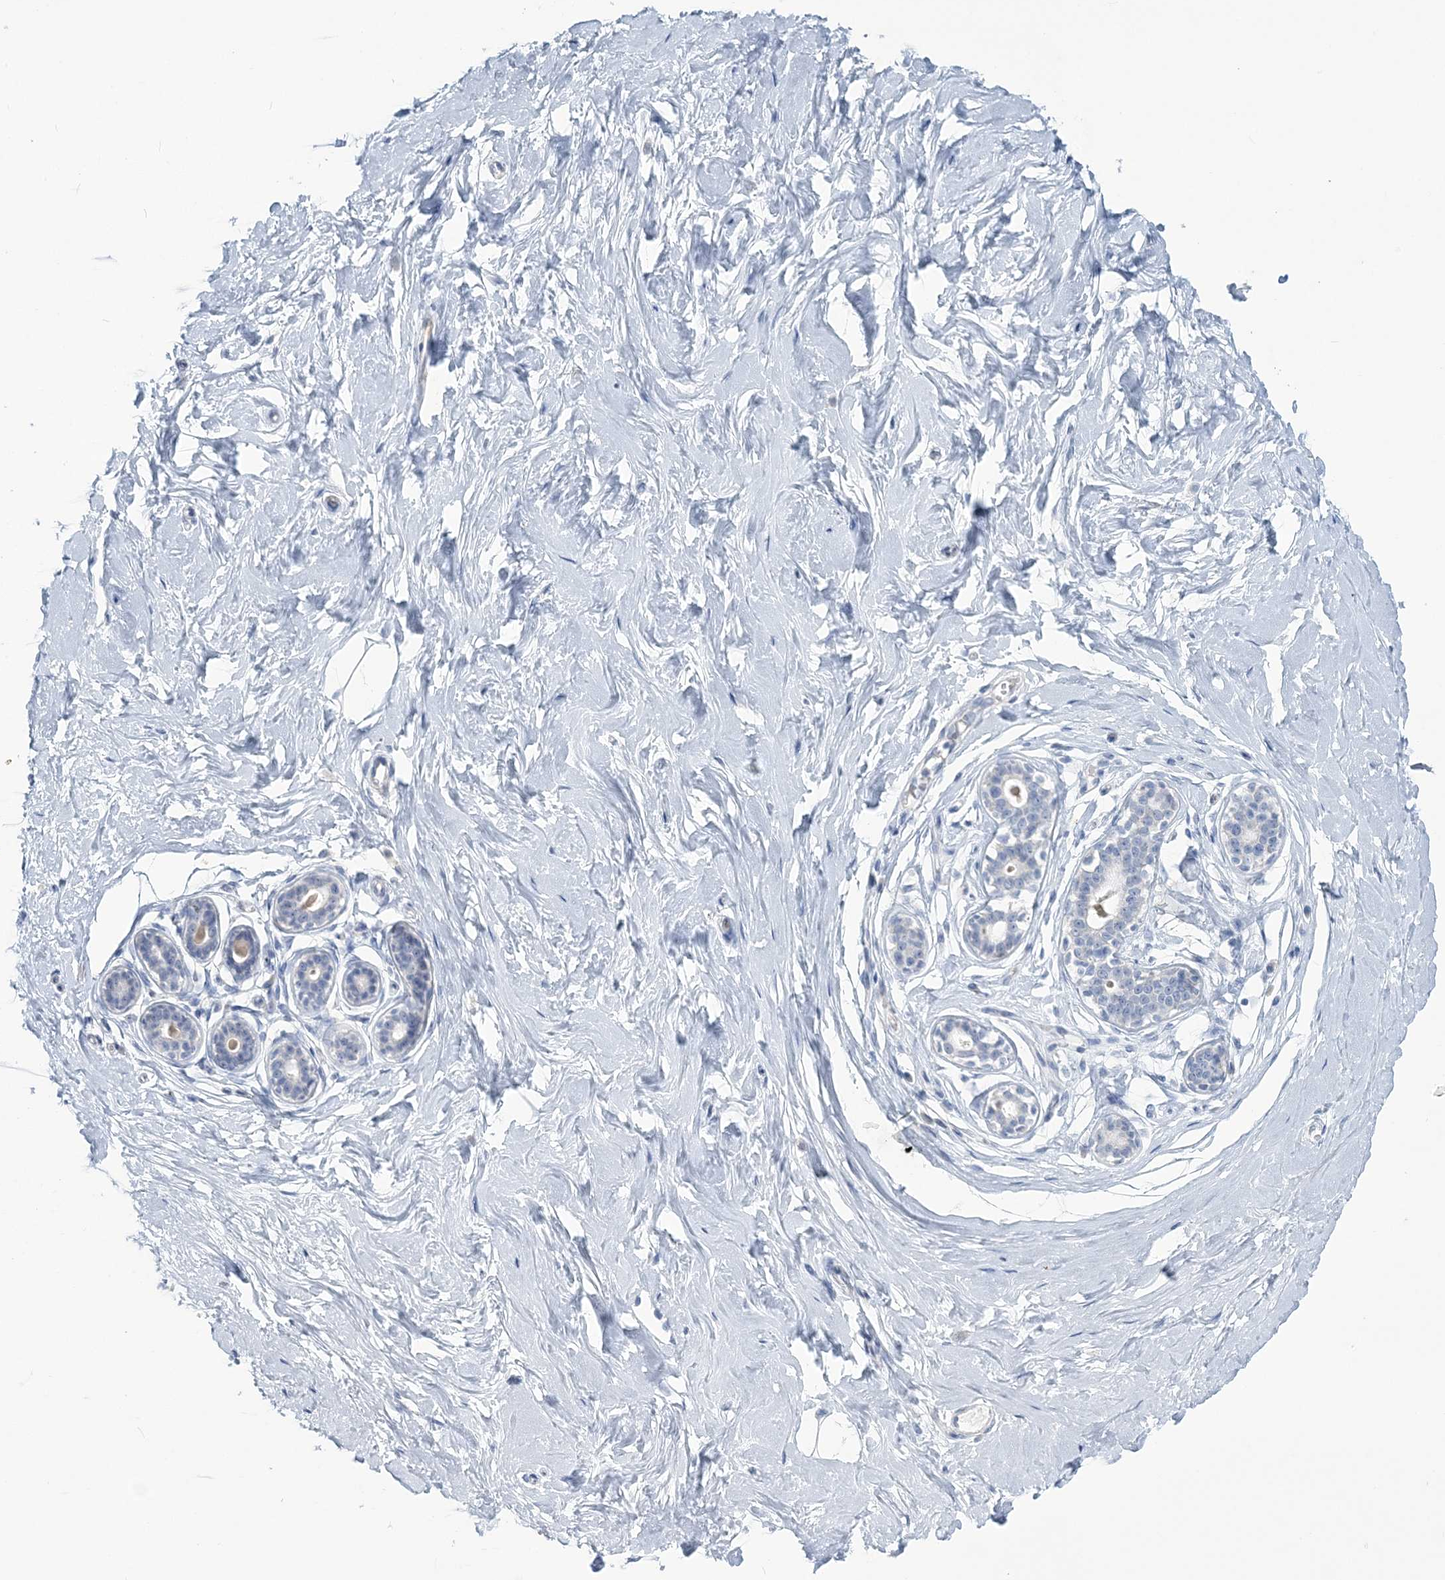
{"staining": {"intensity": "negative", "quantity": "none", "location": "none"}, "tissue": "breast", "cell_type": "Adipocytes", "image_type": "normal", "snomed": [{"axis": "morphology", "description": "Normal tissue, NOS"}, {"axis": "morphology", "description": "Adenoma, NOS"}, {"axis": "topography", "description": "Breast"}], "caption": "The photomicrograph displays no significant expression in adipocytes of breast. Brightfield microscopy of immunohistochemistry stained with DAB (brown) and hematoxylin (blue), captured at high magnification.", "gene": "CYP3A4", "patient": {"sex": "female", "age": 23}}